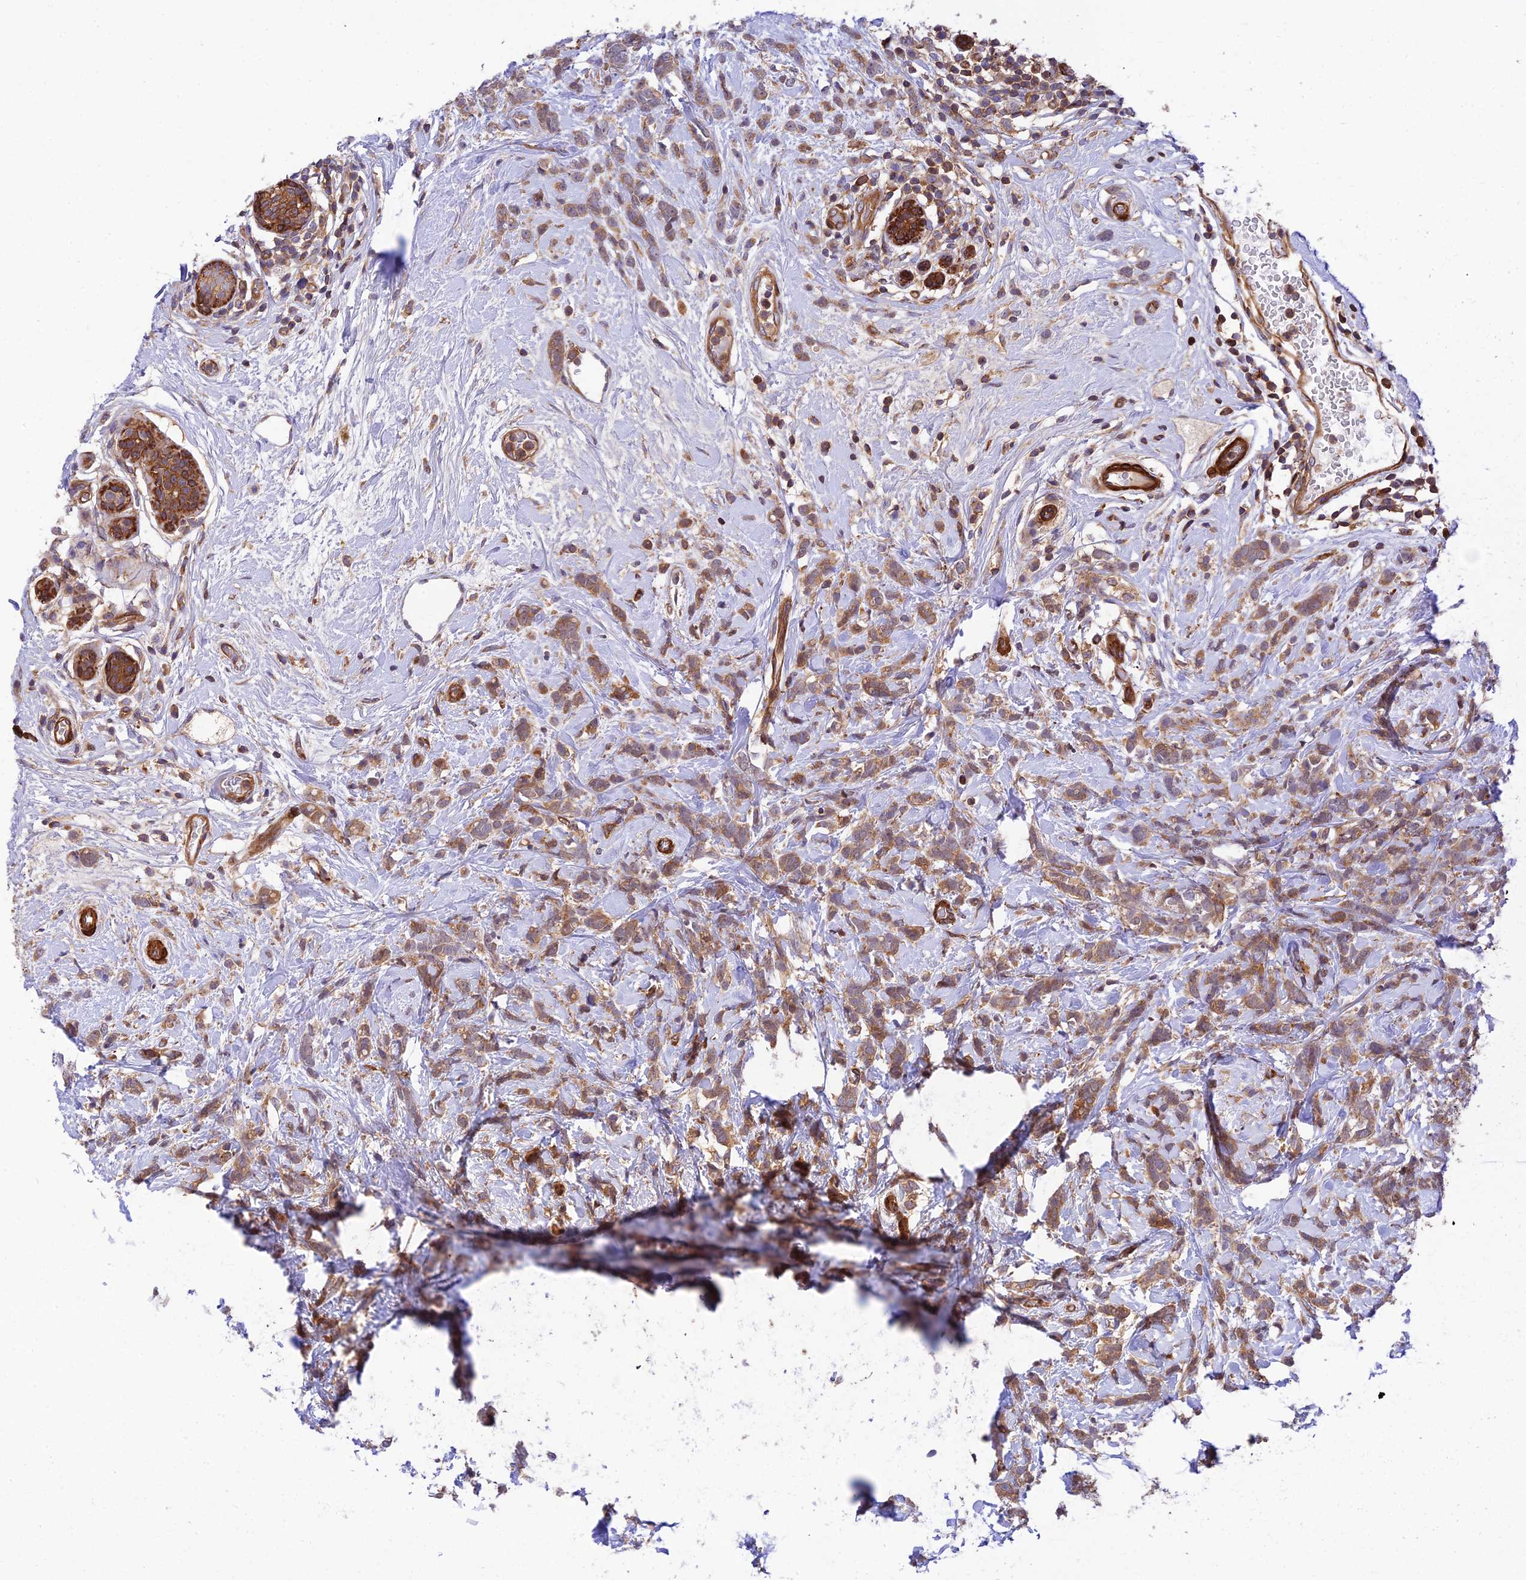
{"staining": {"intensity": "moderate", "quantity": ">75%", "location": "cytoplasmic/membranous"}, "tissue": "breast cancer", "cell_type": "Tumor cells", "image_type": "cancer", "snomed": [{"axis": "morphology", "description": "Lobular carcinoma"}, {"axis": "topography", "description": "Breast"}], "caption": "Moderate cytoplasmic/membranous expression is appreciated in about >75% of tumor cells in lobular carcinoma (breast).", "gene": "EVI5L", "patient": {"sex": "female", "age": 58}}